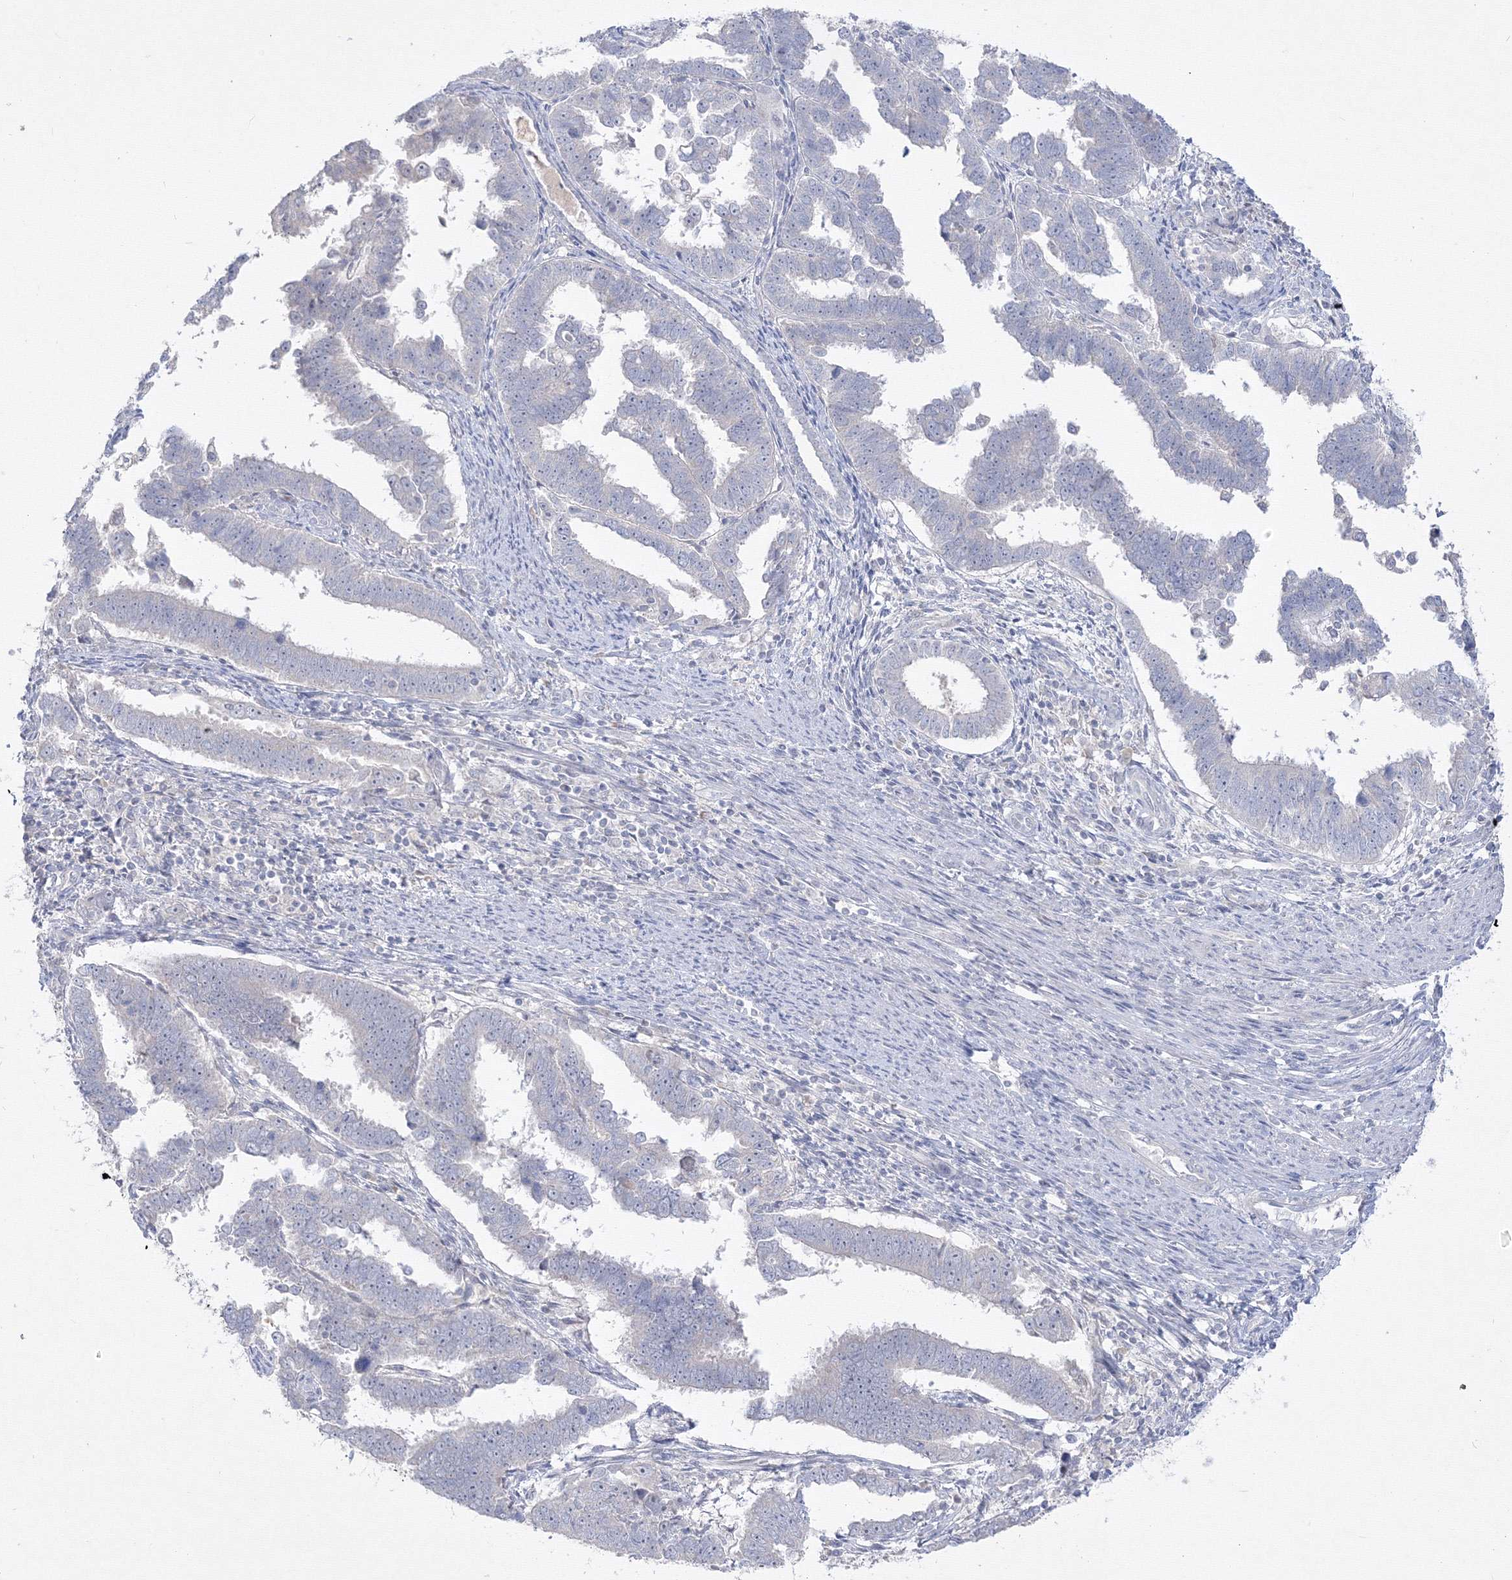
{"staining": {"intensity": "negative", "quantity": "none", "location": "none"}, "tissue": "endometrial cancer", "cell_type": "Tumor cells", "image_type": "cancer", "snomed": [{"axis": "morphology", "description": "Adenocarcinoma, NOS"}, {"axis": "topography", "description": "Endometrium"}], "caption": "Protein analysis of endometrial adenocarcinoma demonstrates no significant expression in tumor cells.", "gene": "FBXL8", "patient": {"sex": "female", "age": 75}}